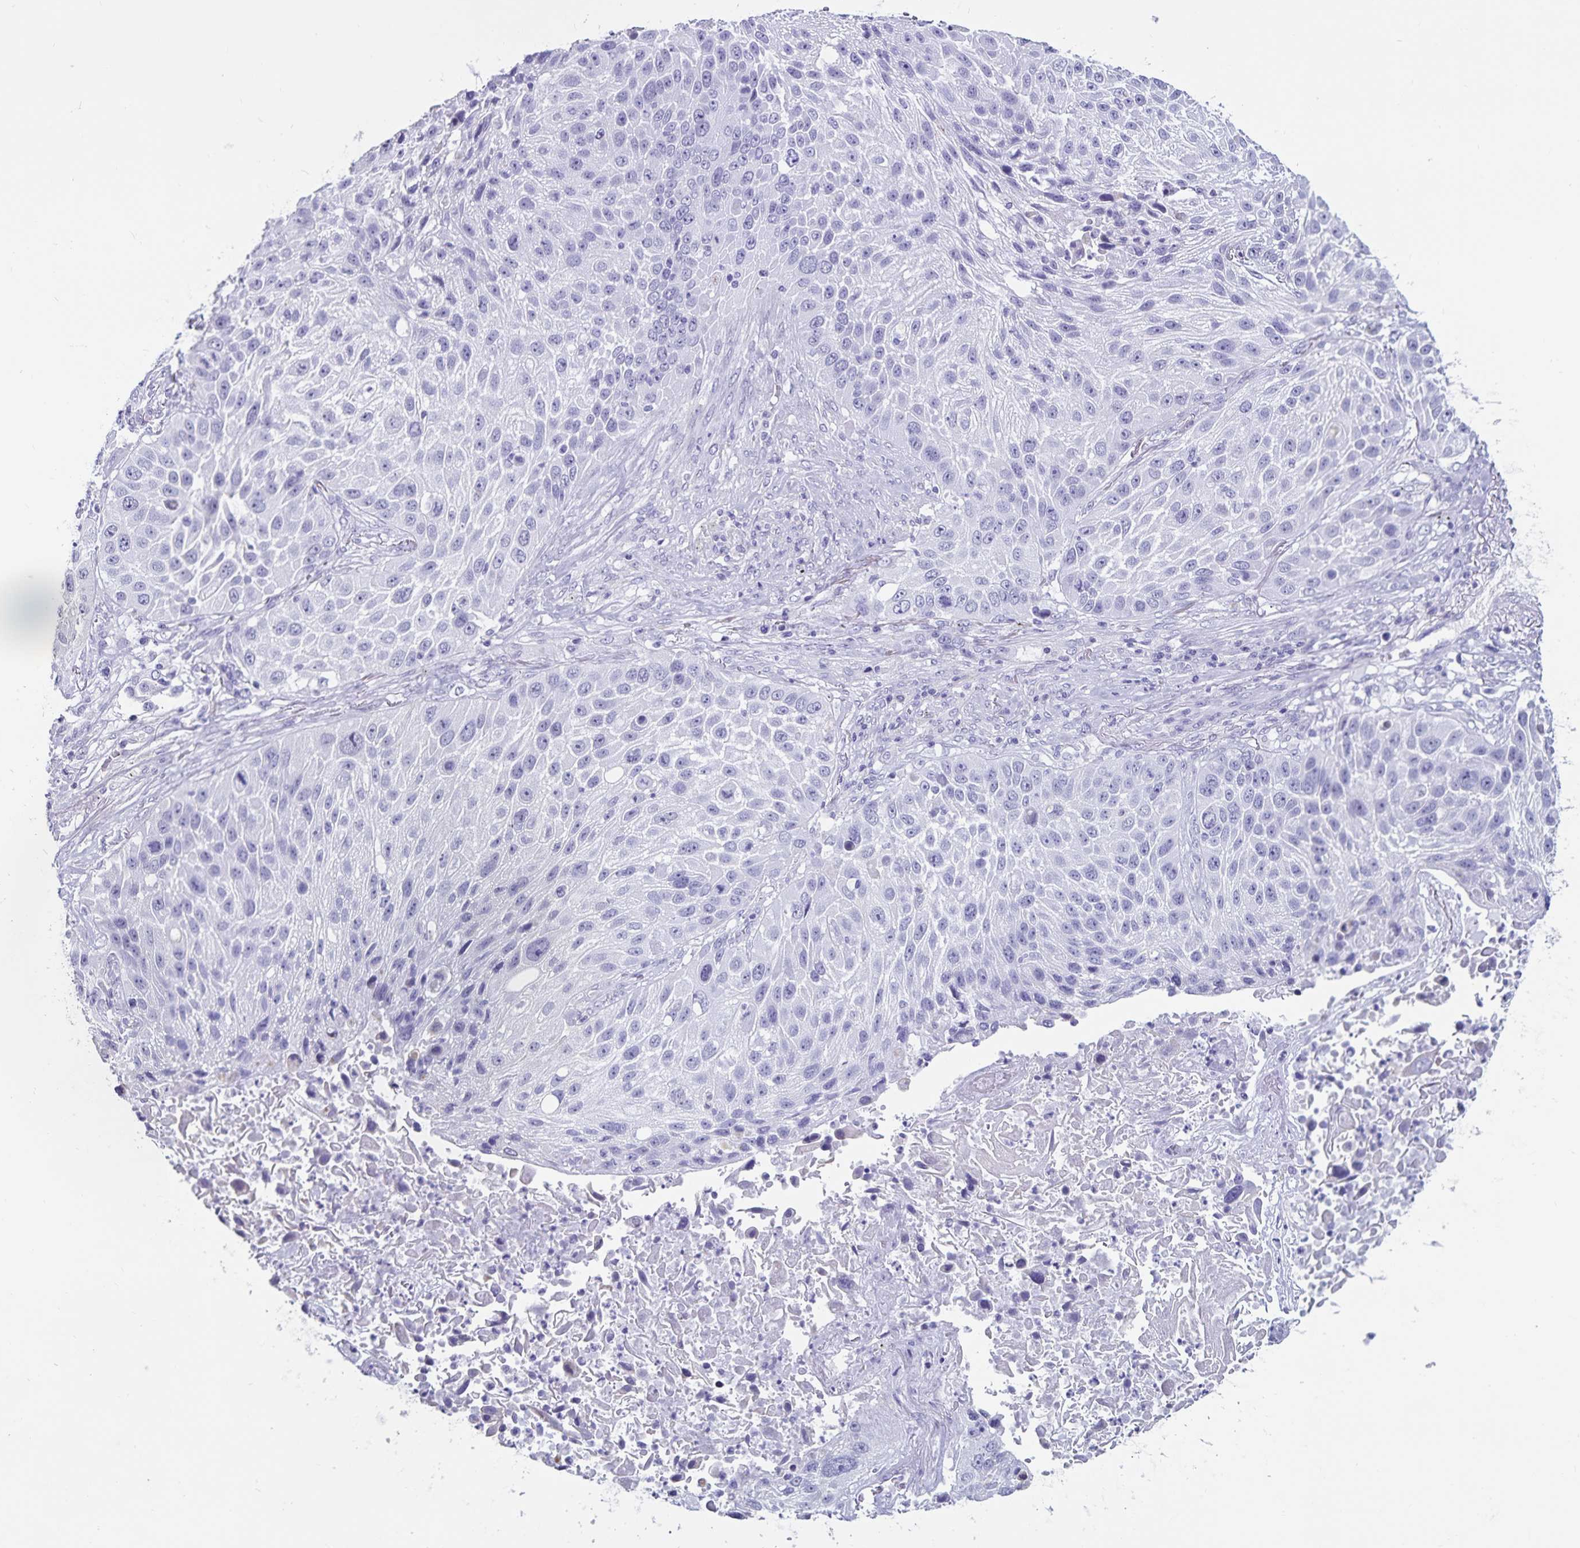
{"staining": {"intensity": "negative", "quantity": "none", "location": "none"}, "tissue": "lung cancer", "cell_type": "Tumor cells", "image_type": "cancer", "snomed": [{"axis": "morphology", "description": "Normal morphology"}, {"axis": "morphology", "description": "Squamous cell carcinoma, NOS"}, {"axis": "topography", "description": "Lymph node"}, {"axis": "topography", "description": "Lung"}], "caption": "High power microscopy photomicrograph of an IHC photomicrograph of lung squamous cell carcinoma, revealing no significant expression in tumor cells.", "gene": "GPR137", "patient": {"sex": "male", "age": 67}}